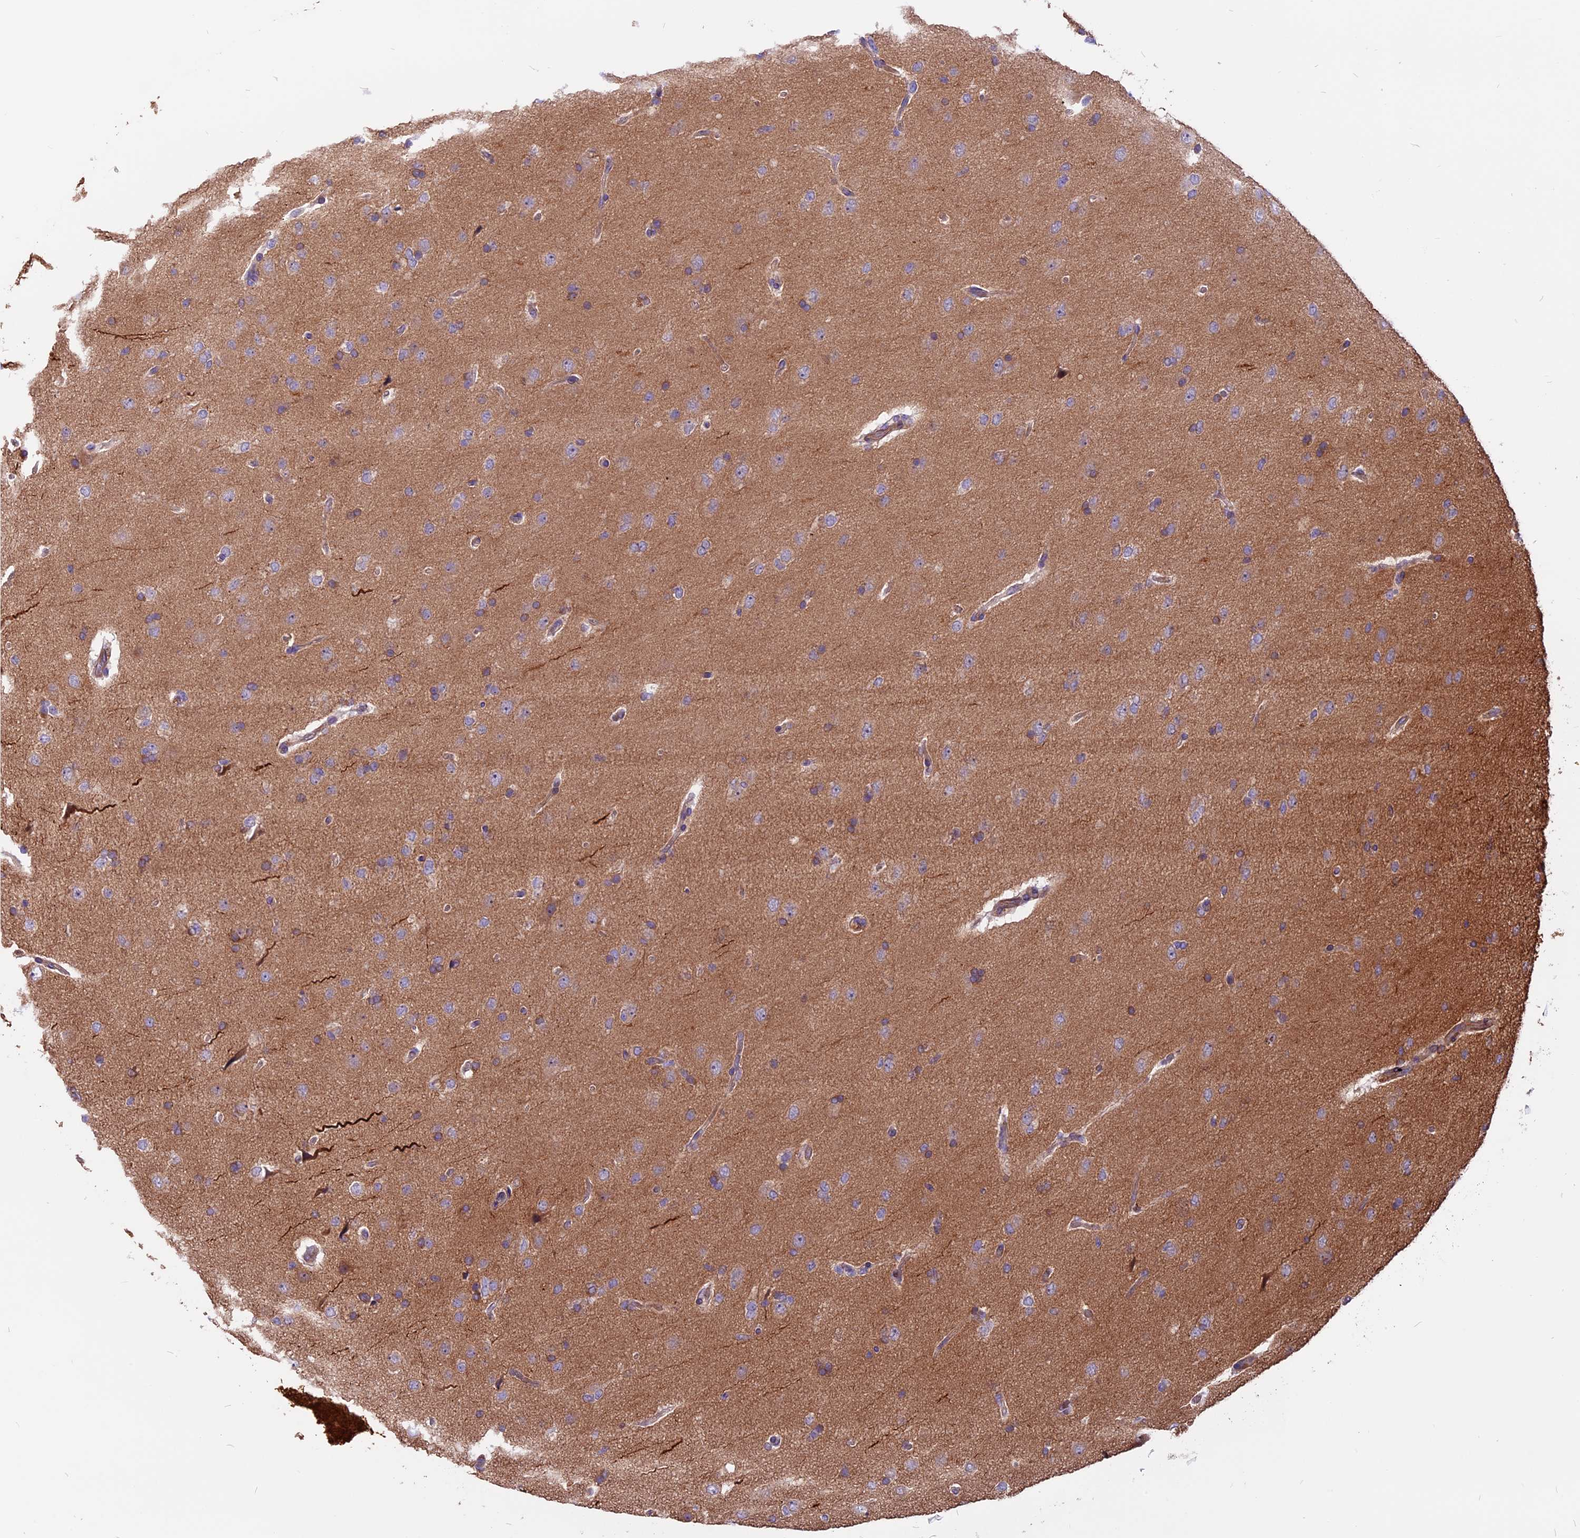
{"staining": {"intensity": "weak", "quantity": "<25%", "location": "cytoplasmic/membranous"}, "tissue": "glioma", "cell_type": "Tumor cells", "image_type": "cancer", "snomed": [{"axis": "morphology", "description": "Glioma, malignant, High grade"}, {"axis": "topography", "description": "Brain"}], "caption": "Immunohistochemistry (IHC) histopathology image of malignant glioma (high-grade) stained for a protein (brown), which displays no expression in tumor cells.", "gene": "ANO3", "patient": {"sex": "male", "age": 72}}